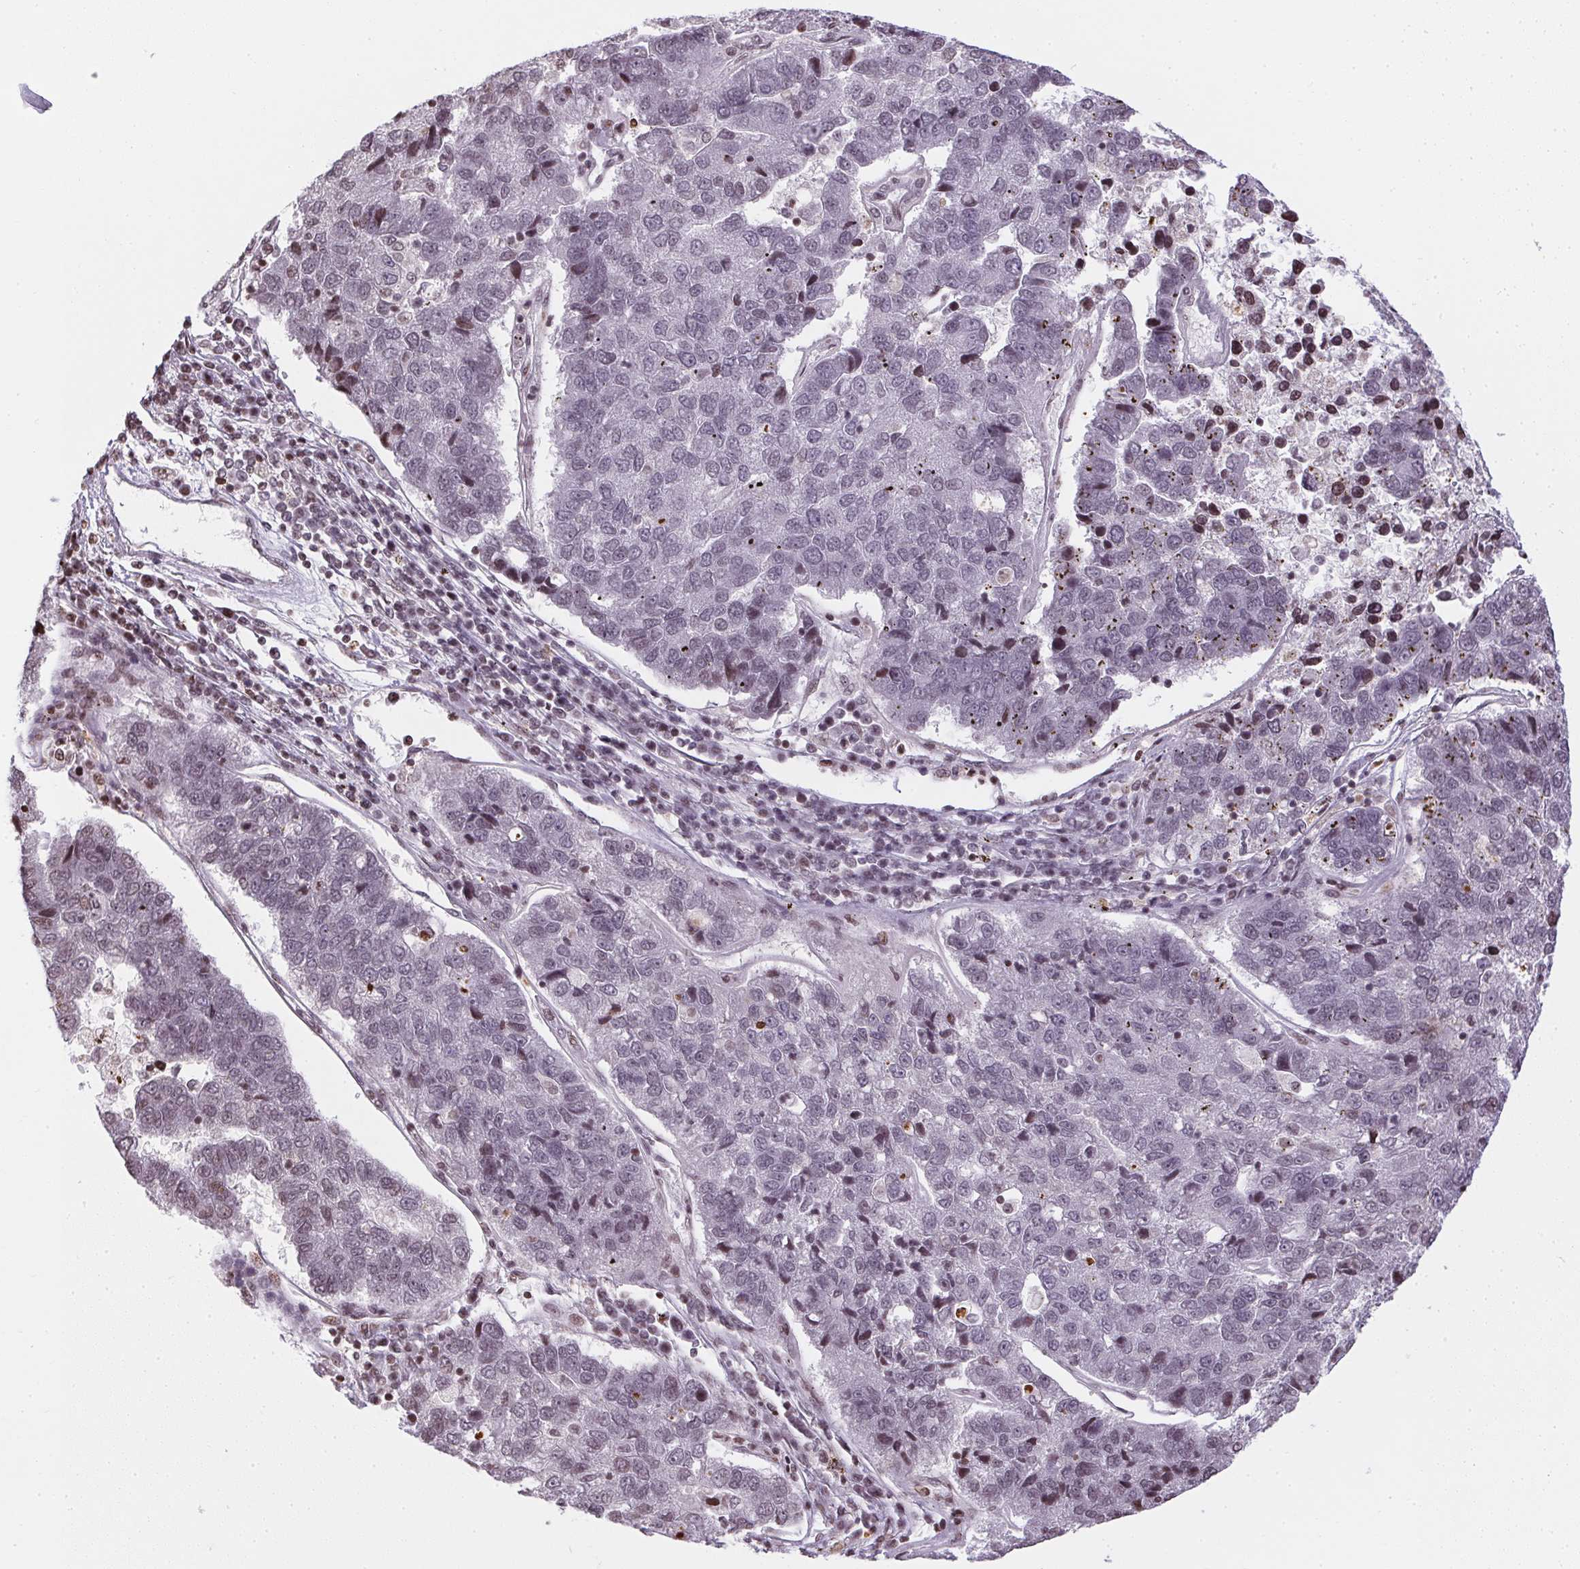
{"staining": {"intensity": "negative", "quantity": "none", "location": "none"}, "tissue": "pancreatic cancer", "cell_type": "Tumor cells", "image_type": "cancer", "snomed": [{"axis": "morphology", "description": "Adenocarcinoma, NOS"}, {"axis": "topography", "description": "Pancreas"}], "caption": "This is an immunohistochemistry image of pancreatic adenocarcinoma. There is no positivity in tumor cells.", "gene": "RNF181", "patient": {"sex": "female", "age": 61}}